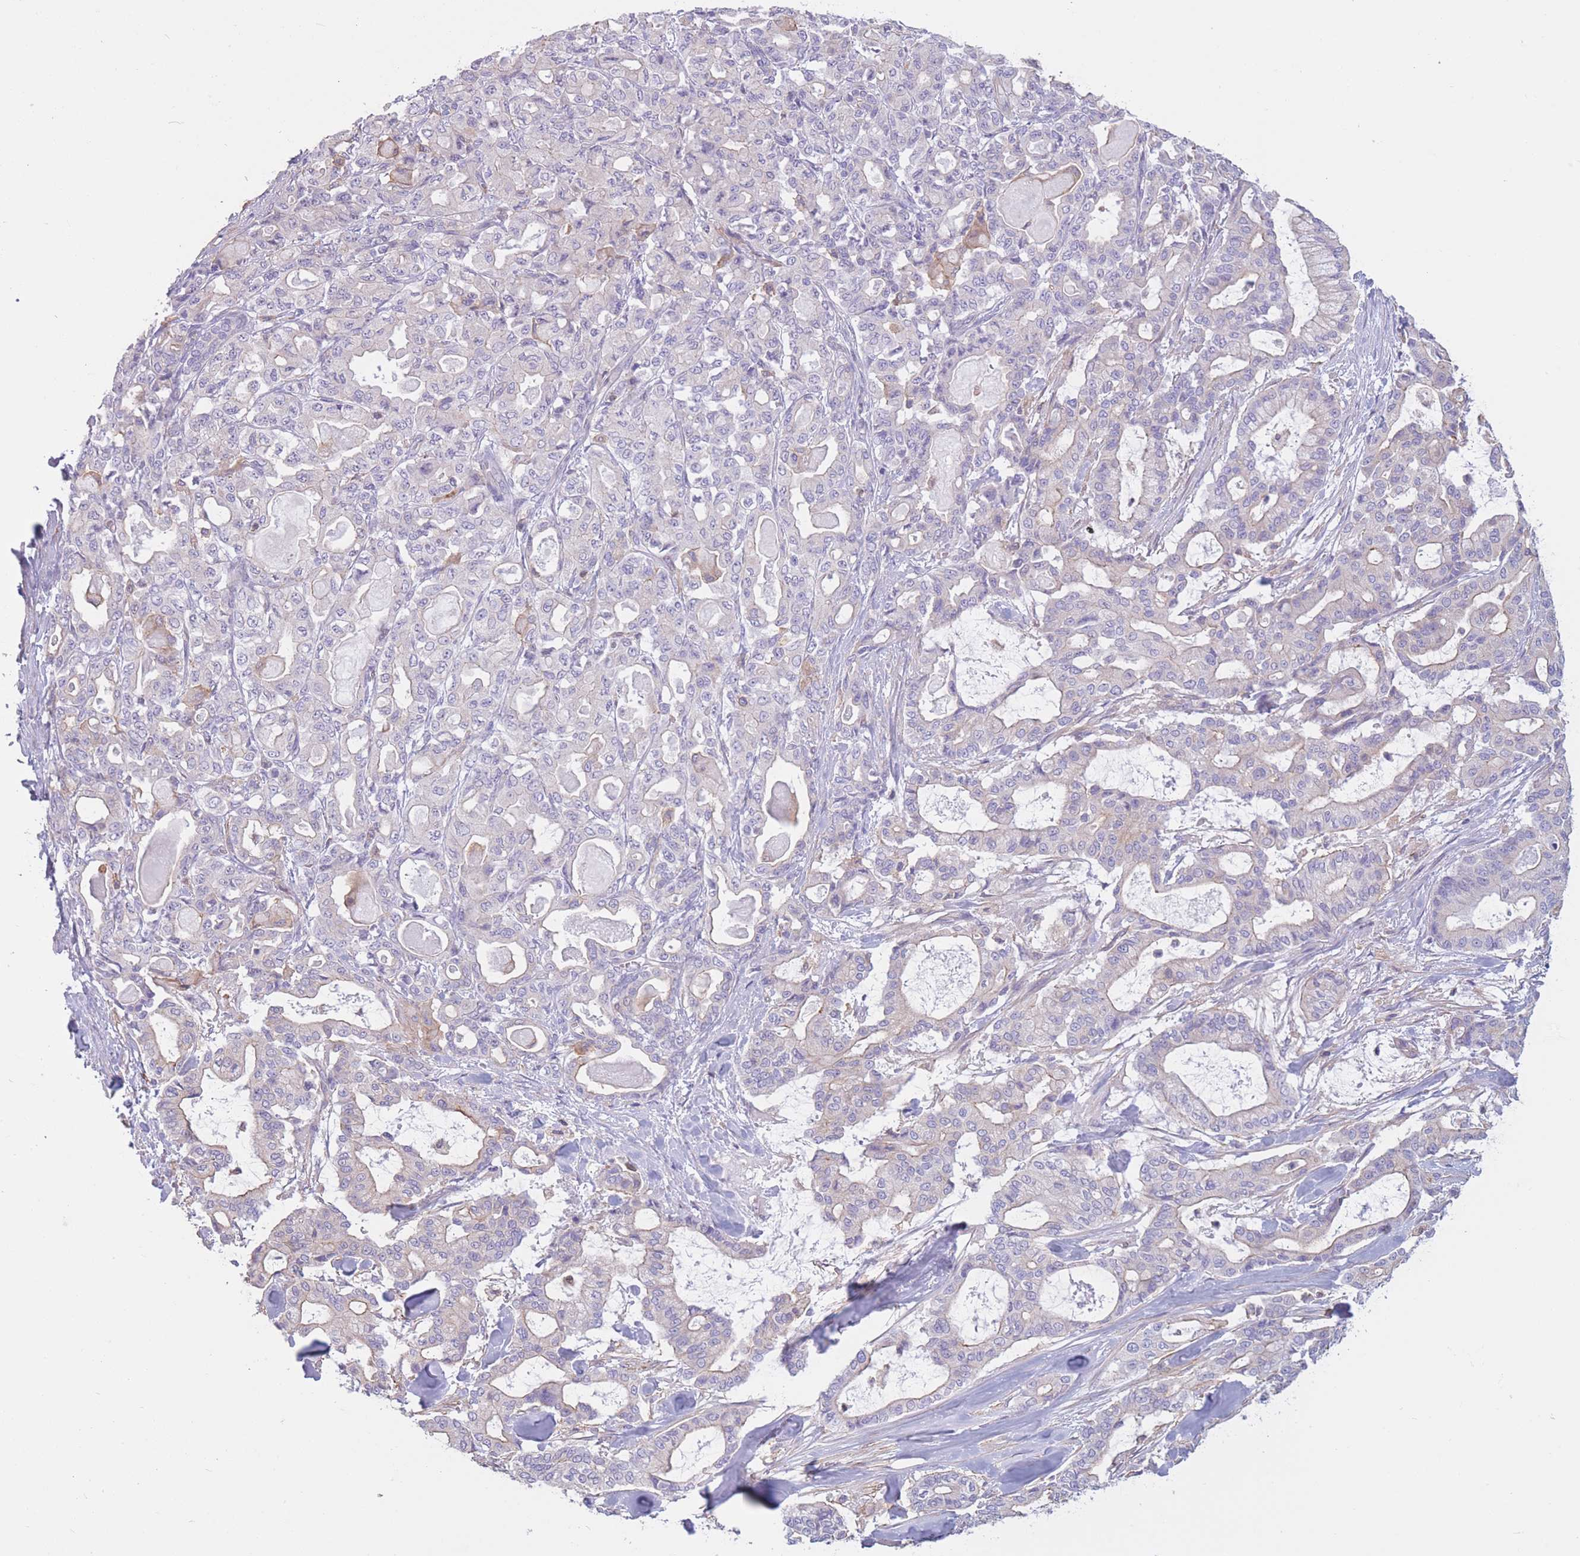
{"staining": {"intensity": "negative", "quantity": "none", "location": "none"}, "tissue": "pancreatic cancer", "cell_type": "Tumor cells", "image_type": "cancer", "snomed": [{"axis": "morphology", "description": "Adenocarcinoma, NOS"}, {"axis": "topography", "description": "Pancreas"}], "caption": "Immunohistochemistry histopathology image of human pancreatic cancer (adenocarcinoma) stained for a protein (brown), which demonstrates no staining in tumor cells. (DAB (3,3'-diaminobenzidine) IHC, high magnification).", "gene": "PDHA1", "patient": {"sex": "male", "age": 63}}